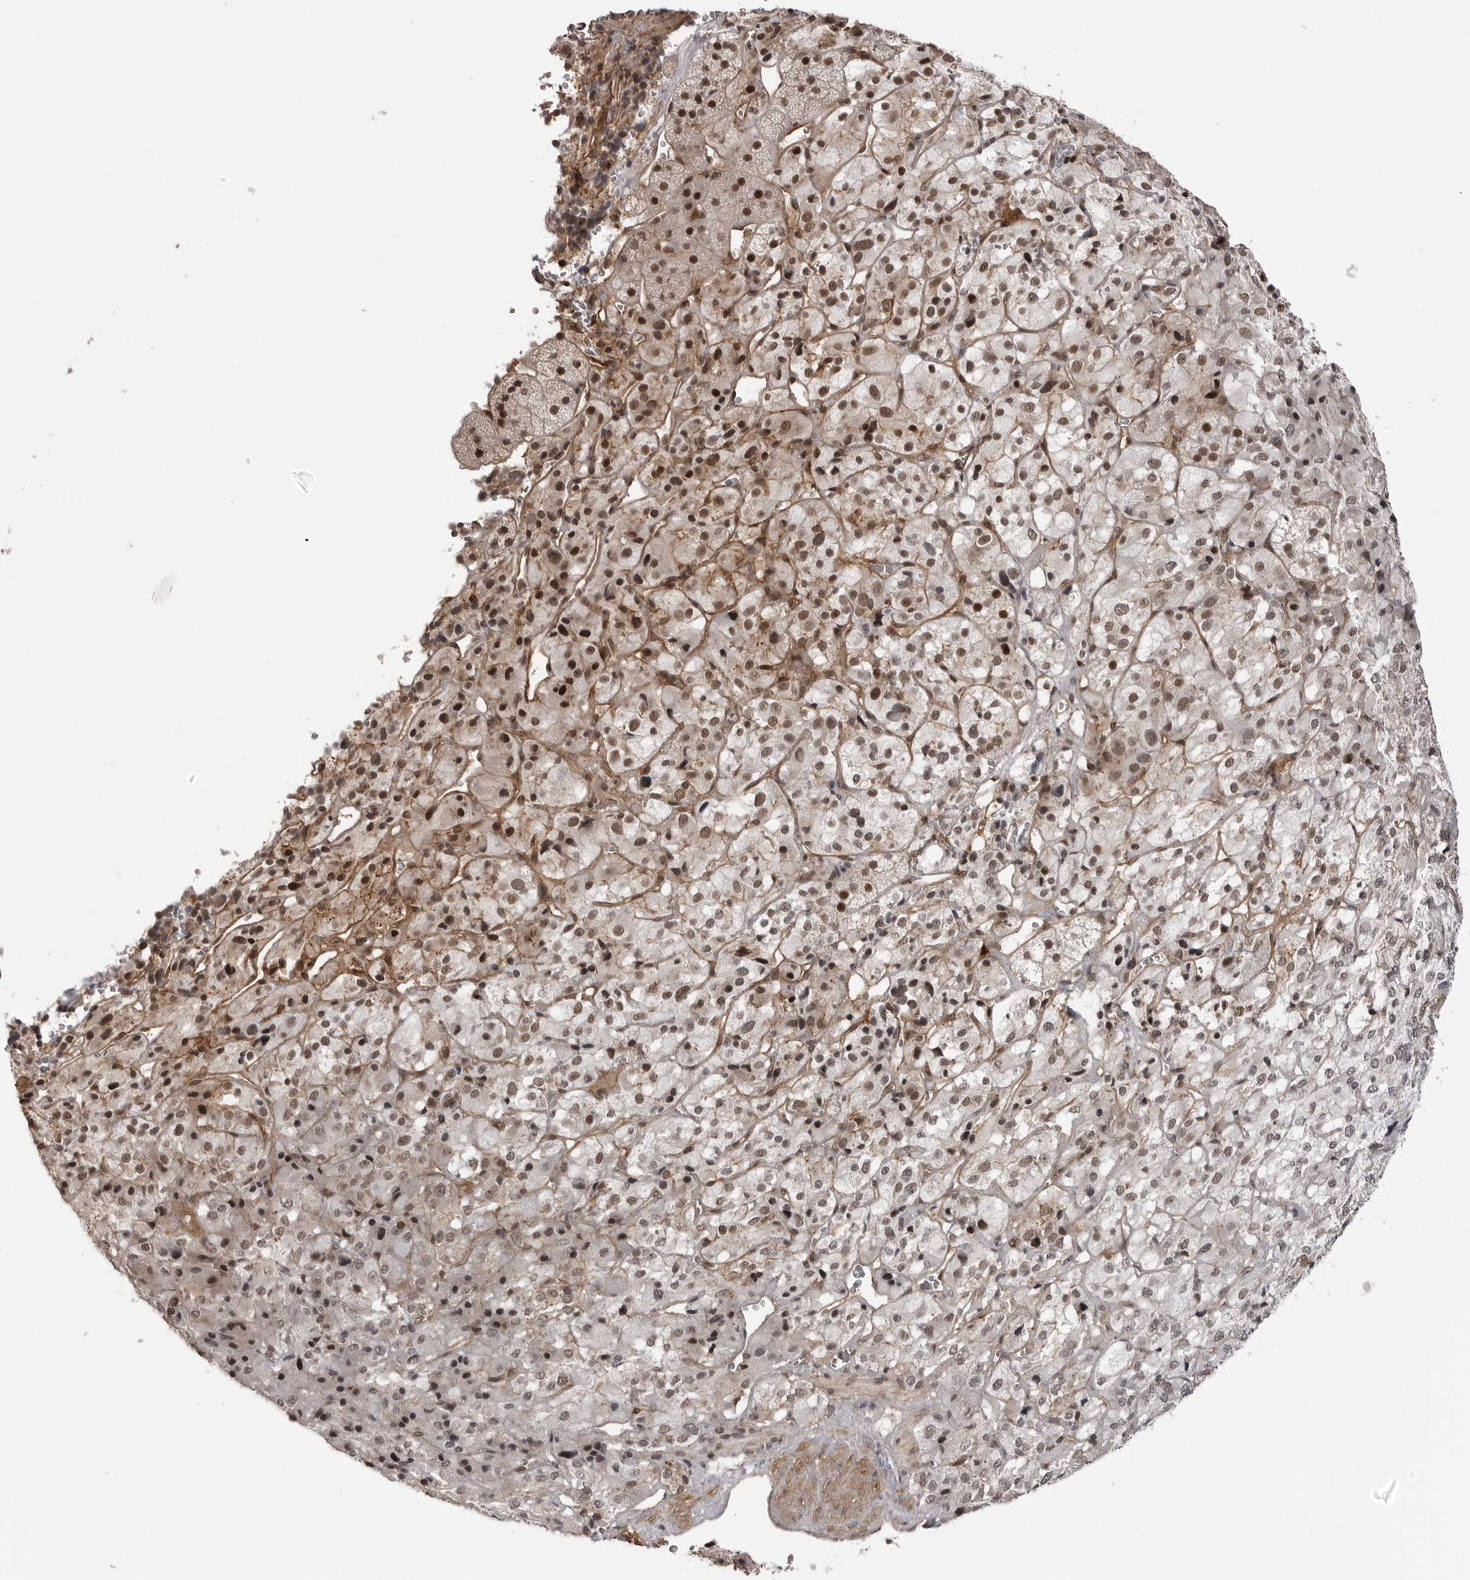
{"staining": {"intensity": "moderate", "quantity": ">75%", "location": "nuclear"}, "tissue": "adrenal gland", "cell_type": "Glandular cells", "image_type": "normal", "snomed": [{"axis": "morphology", "description": "Normal tissue, NOS"}, {"axis": "topography", "description": "Adrenal gland"}], "caption": "IHC of unremarkable adrenal gland displays medium levels of moderate nuclear positivity in approximately >75% of glandular cells.", "gene": "SORBS1", "patient": {"sex": "female", "age": 44}}